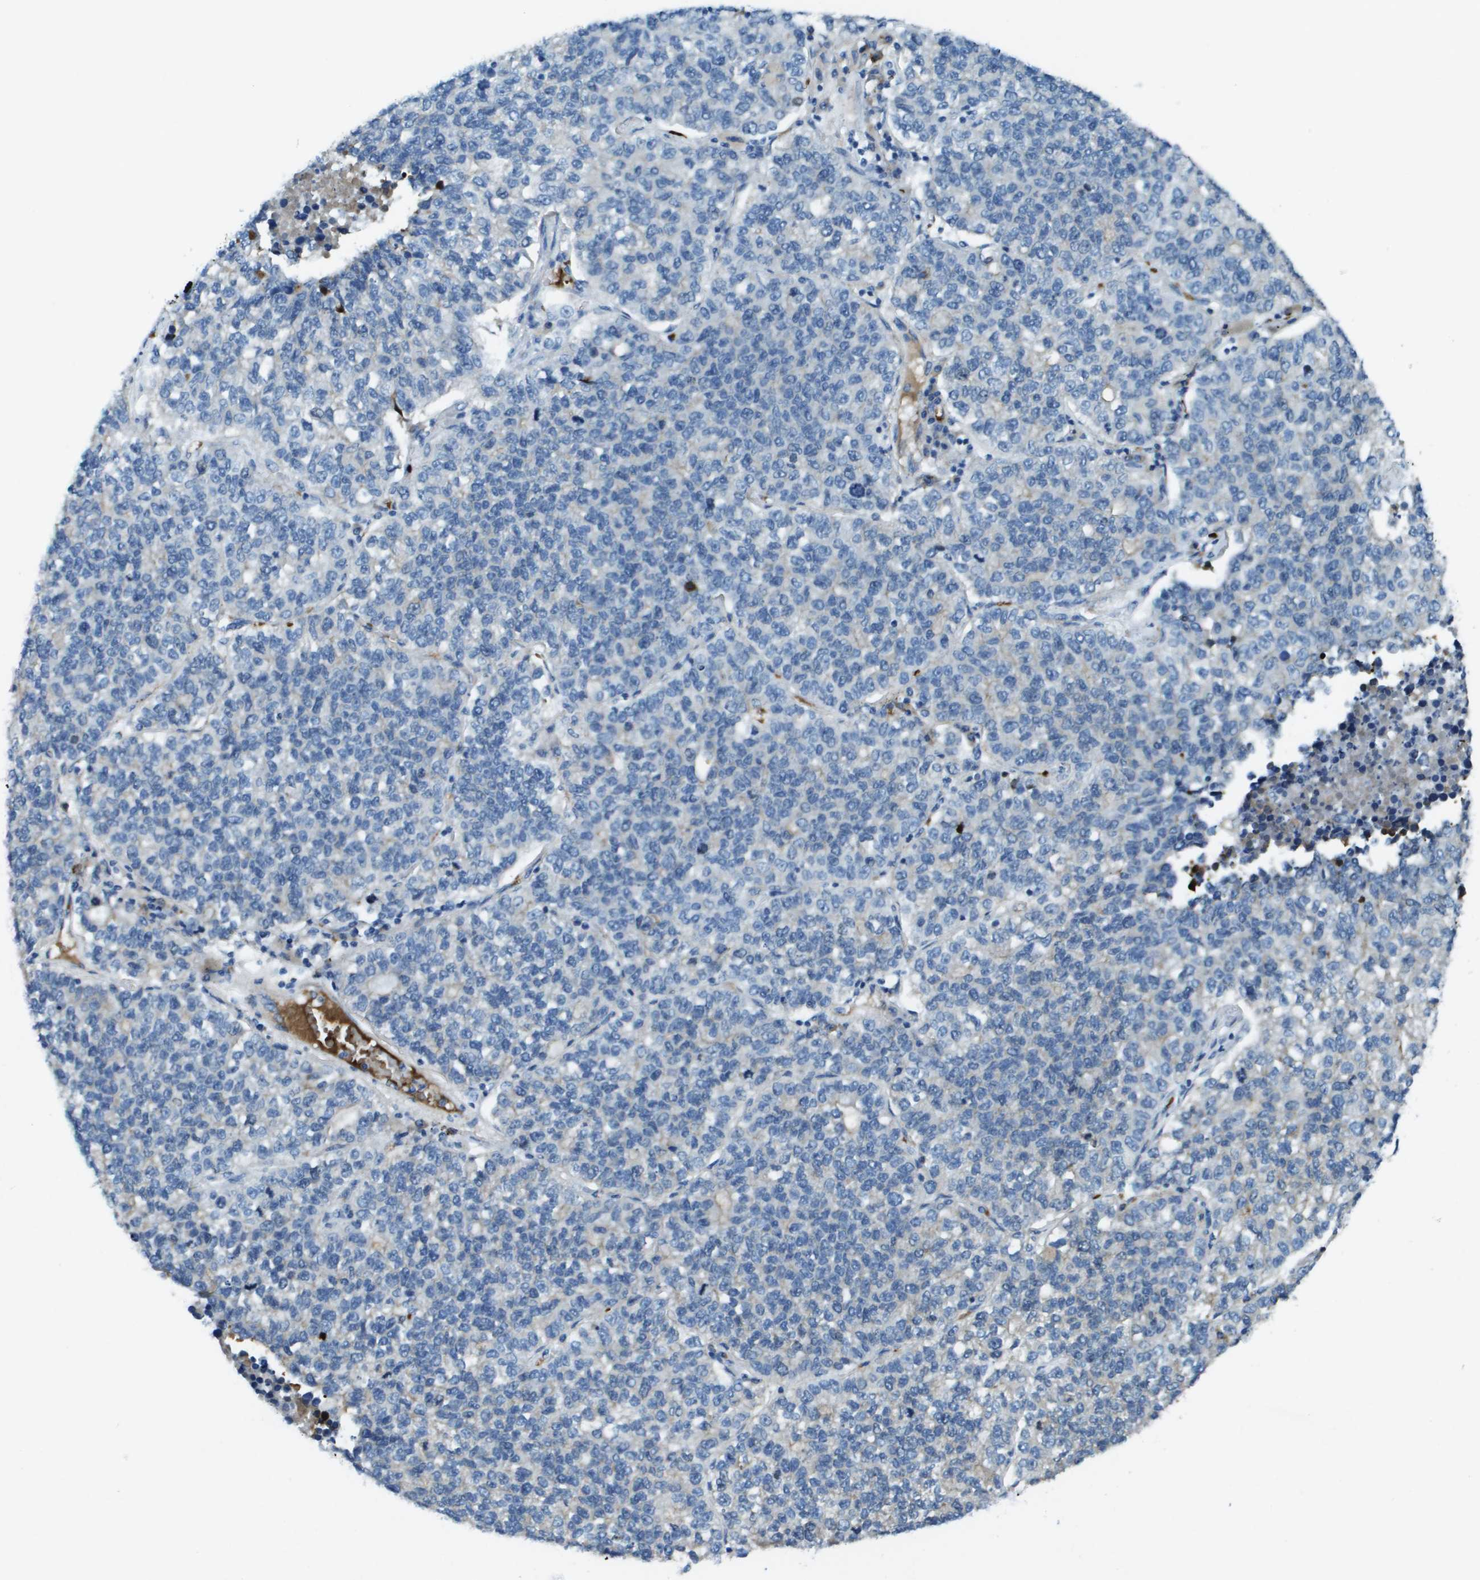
{"staining": {"intensity": "negative", "quantity": "none", "location": "none"}, "tissue": "lung cancer", "cell_type": "Tumor cells", "image_type": "cancer", "snomed": [{"axis": "morphology", "description": "Adenocarcinoma, NOS"}, {"axis": "topography", "description": "Lung"}], "caption": "Tumor cells are negative for brown protein staining in lung cancer. (DAB (3,3'-diaminobenzidine) immunohistochemistry (IHC), high magnification).", "gene": "SDC1", "patient": {"sex": "male", "age": 49}}